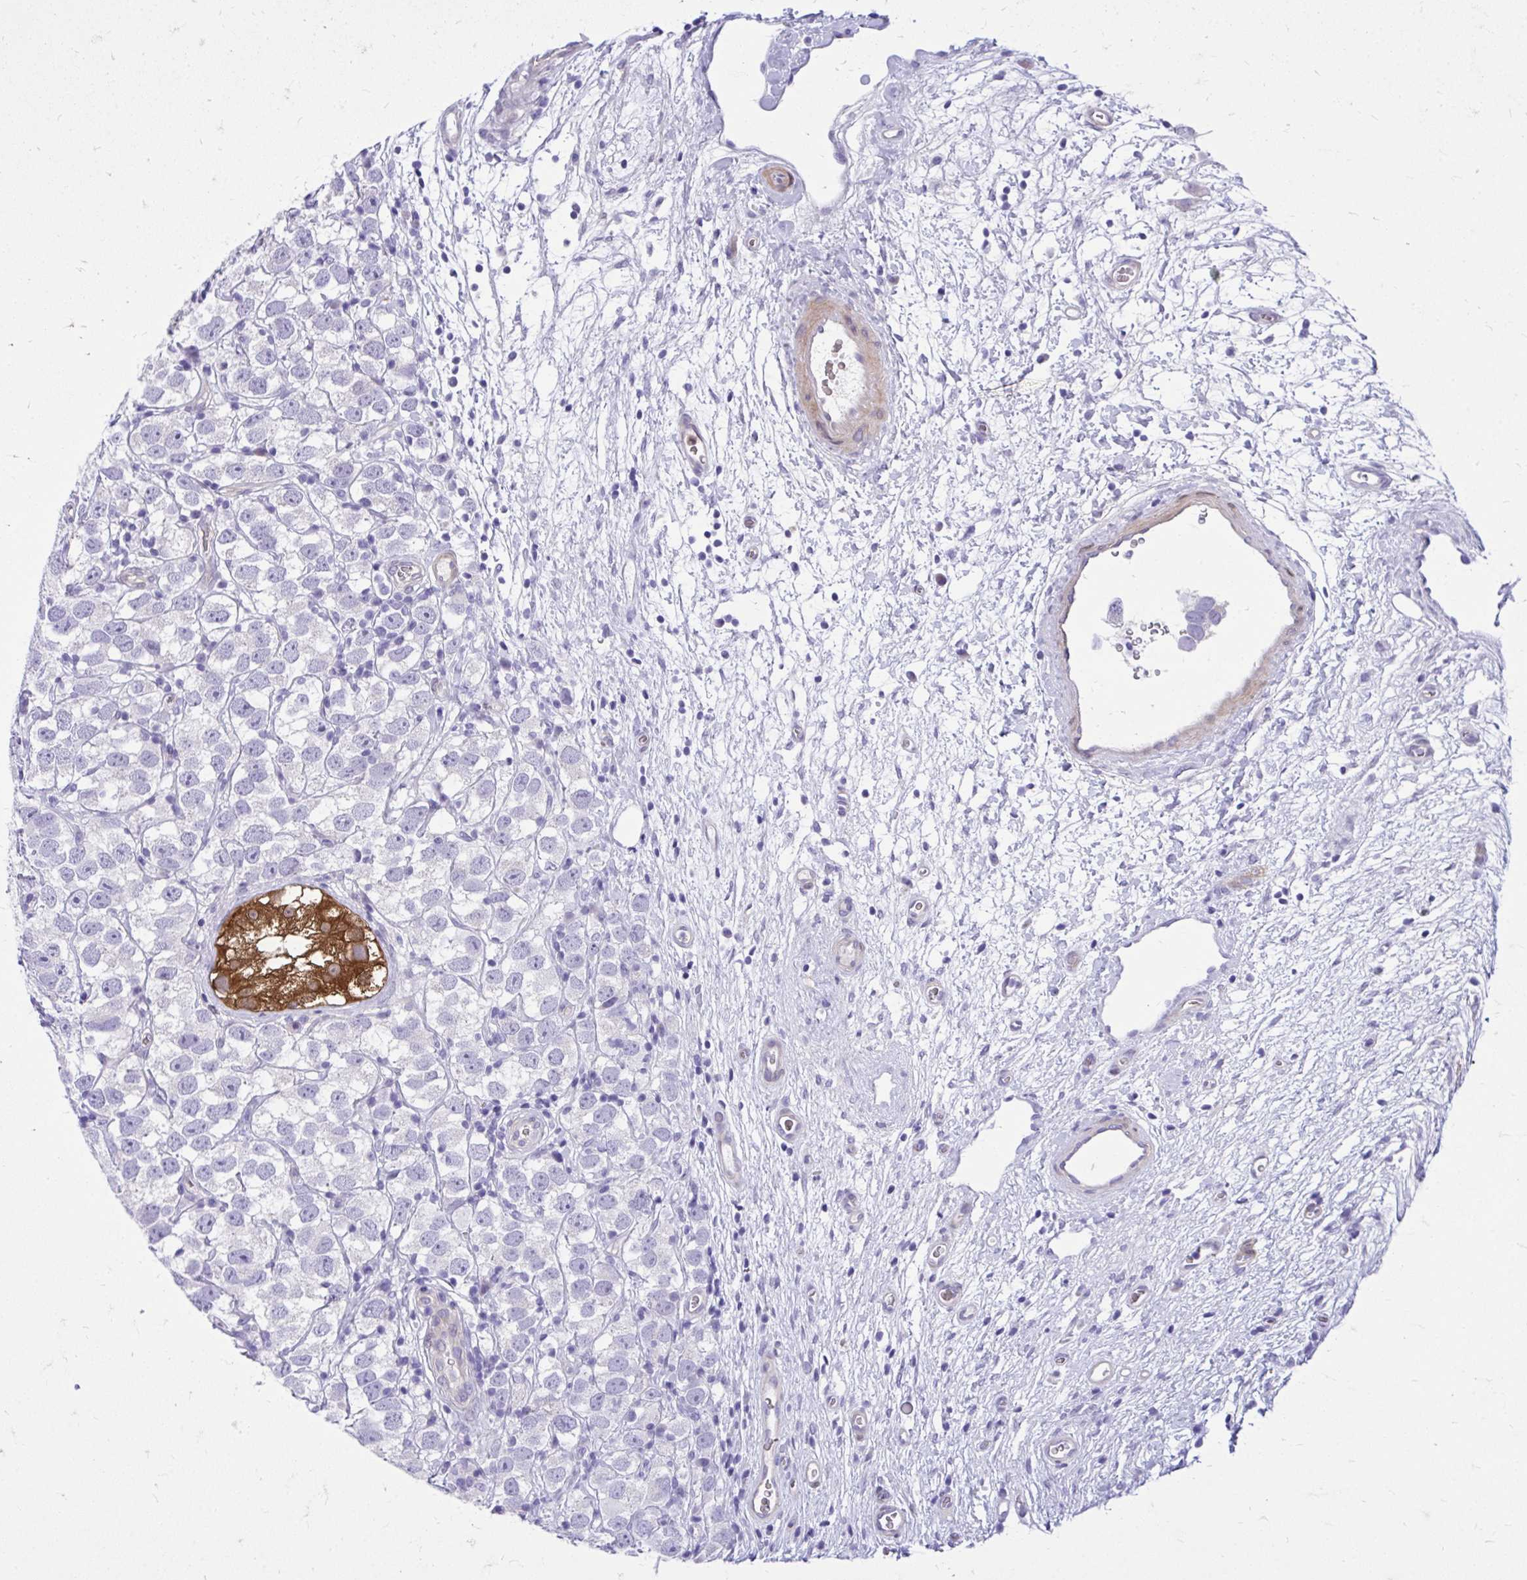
{"staining": {"intensity": "negative", "quantity": "none", "location": "none"}, "tissue": "testis cancer", "cell_type": "Tumor cells", "image_type": "cancer", "snomed": [{"axis": "morphology", "description": "Seminoma, NOS"}, {"axis": "topography", "description": "Testis"}], "caption": "Immunohistochemistry (IHC) histopathology image of neoplastic tissue: testis cancer stained with DAB (3,3'-diaminobenzidine) exhibits no significant protein staining in tumor cells. (DAB immunohistochemistry (IHC) visualized using brightfield microscopy, high magnification).", "gene": "ADAMTSL1", "patient": {"sex": "male", "age": 26}}